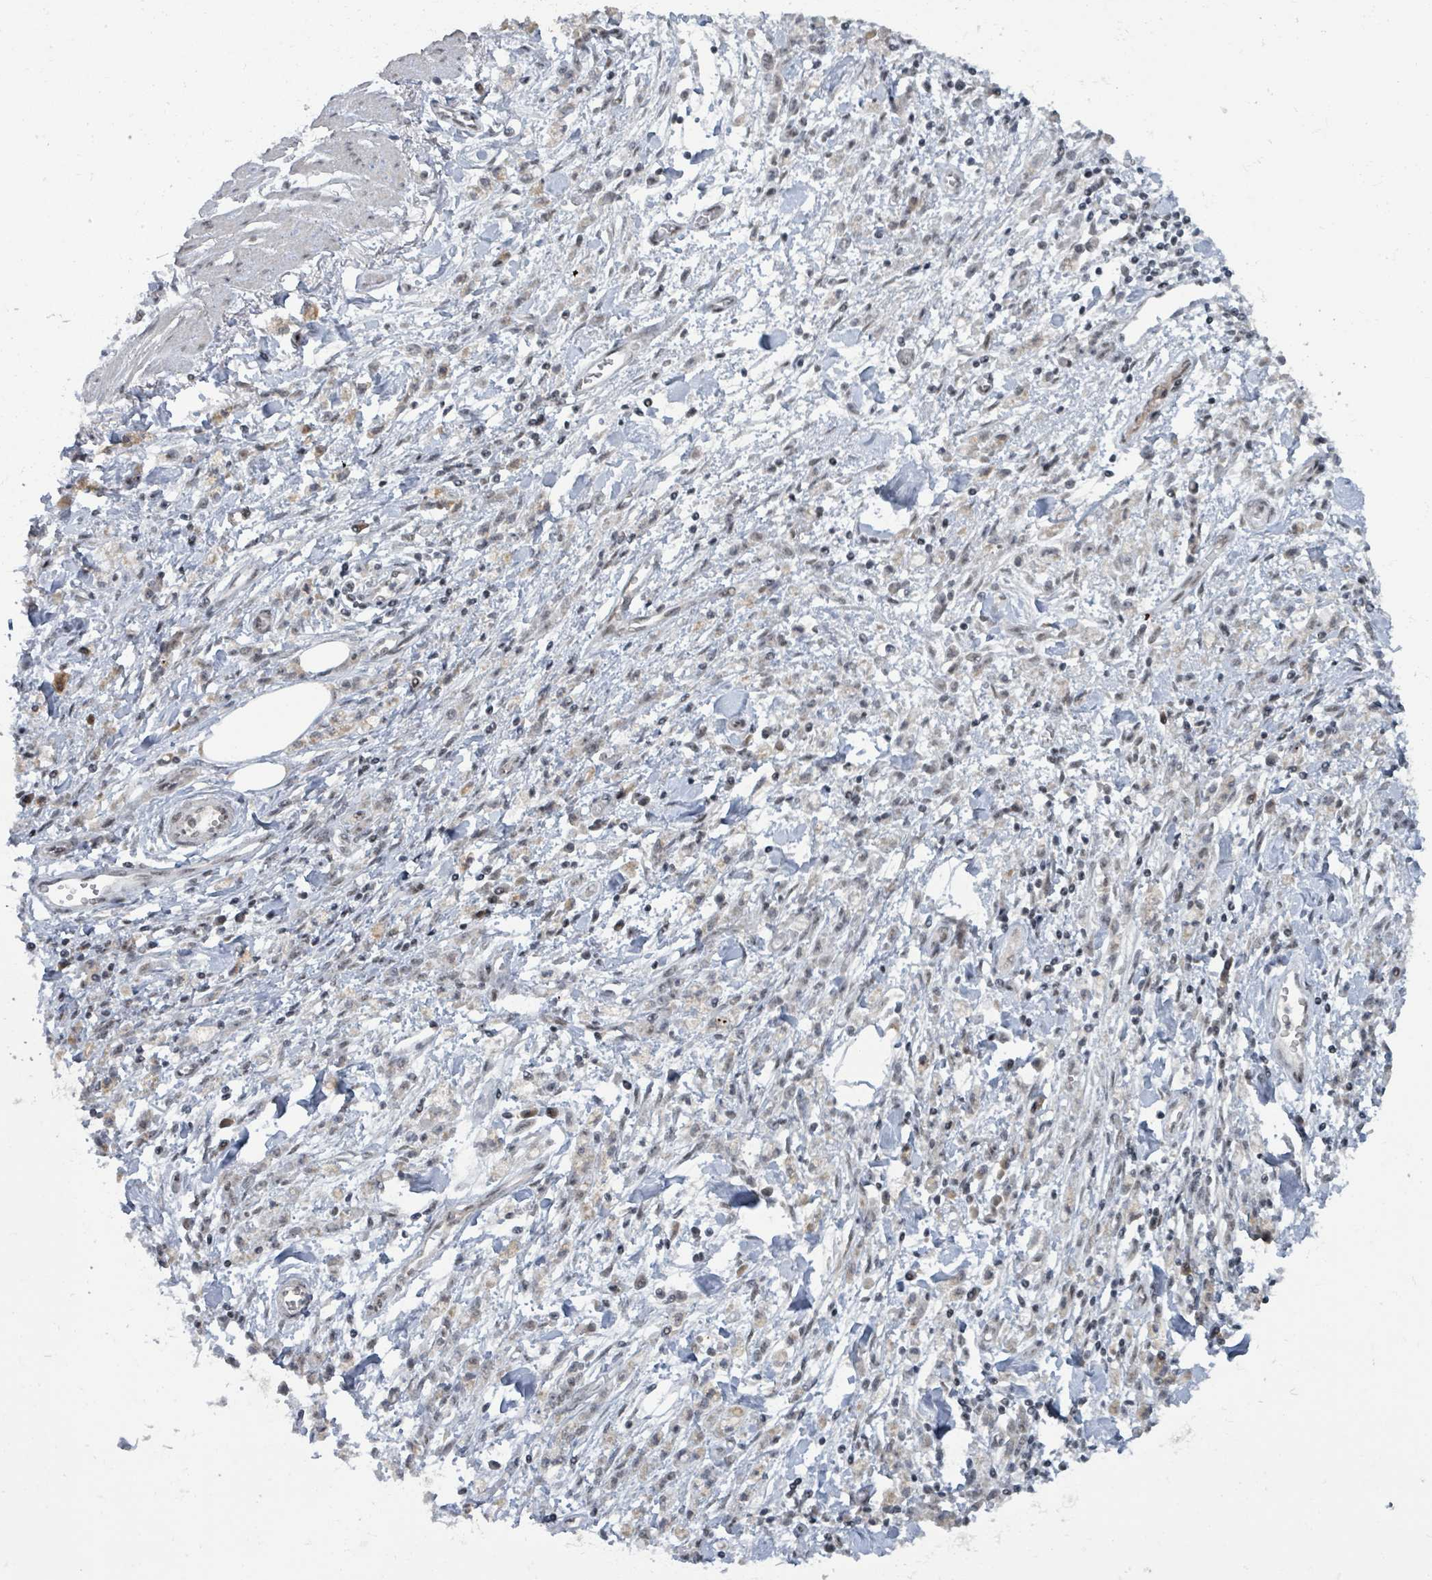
{"staining": {"intensity": "weak", "quantity": "25%-75%", "location": "nuclear"}, "tissue": "stomach cancer", "cell_type": "Tumor cells", "image_type": "cancer", "snomed": [{"axis": "morphology", "description": "Adenocarcinoma, NOS"}, {"axis": "topography", "description": "Stomach"}], "caption": "Immunohistochemical staining of human adenocarcinoma (stomach) displays weak nuclear protein expression in approximately 25%-75% of tumor cells.", "gene": "BANP", "patient": {"sex": "male", "age": 77}}